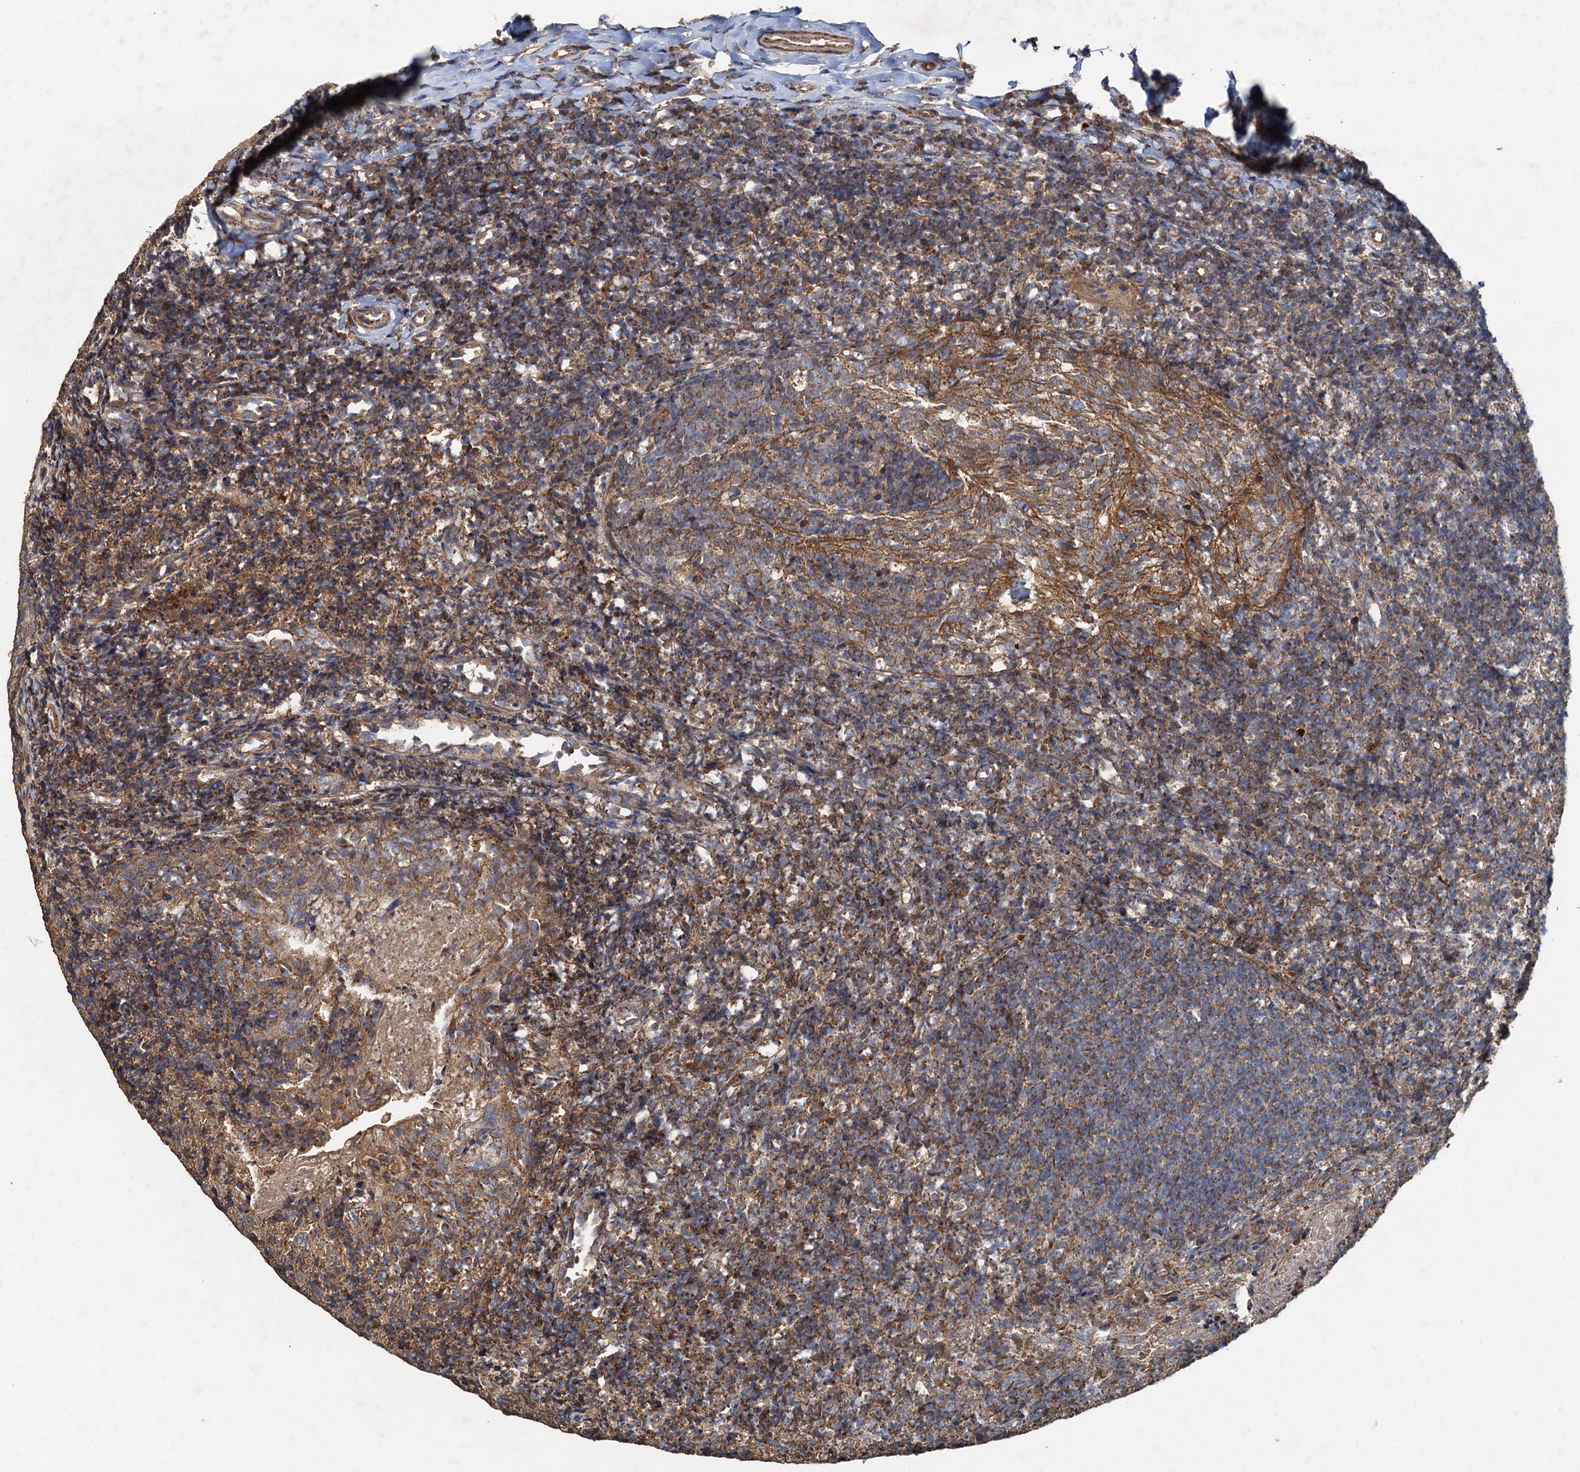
{"staining": {"intensity": "moderate", "quantity": ">75%", "location": "cytoplasmic/membranous"}, "tissue": "tonsil", "cell_type": "Germinal center cells", "image_type": "normal", "snomed": [{"axis": "morphology", "description": "Normal tissue, NOS"}, {"axis": "topography", "description": "Tonsil"}], "caption": "IHC (DAB (3,3'-diaminobenzidine)) staining of unremarkable tonsil demonstrates moderate cytoplasmic/membranous protein expression in about >75% of germinal center cells.", "gene": "SDS", "patient": {"sex": "female", "age": 10}}